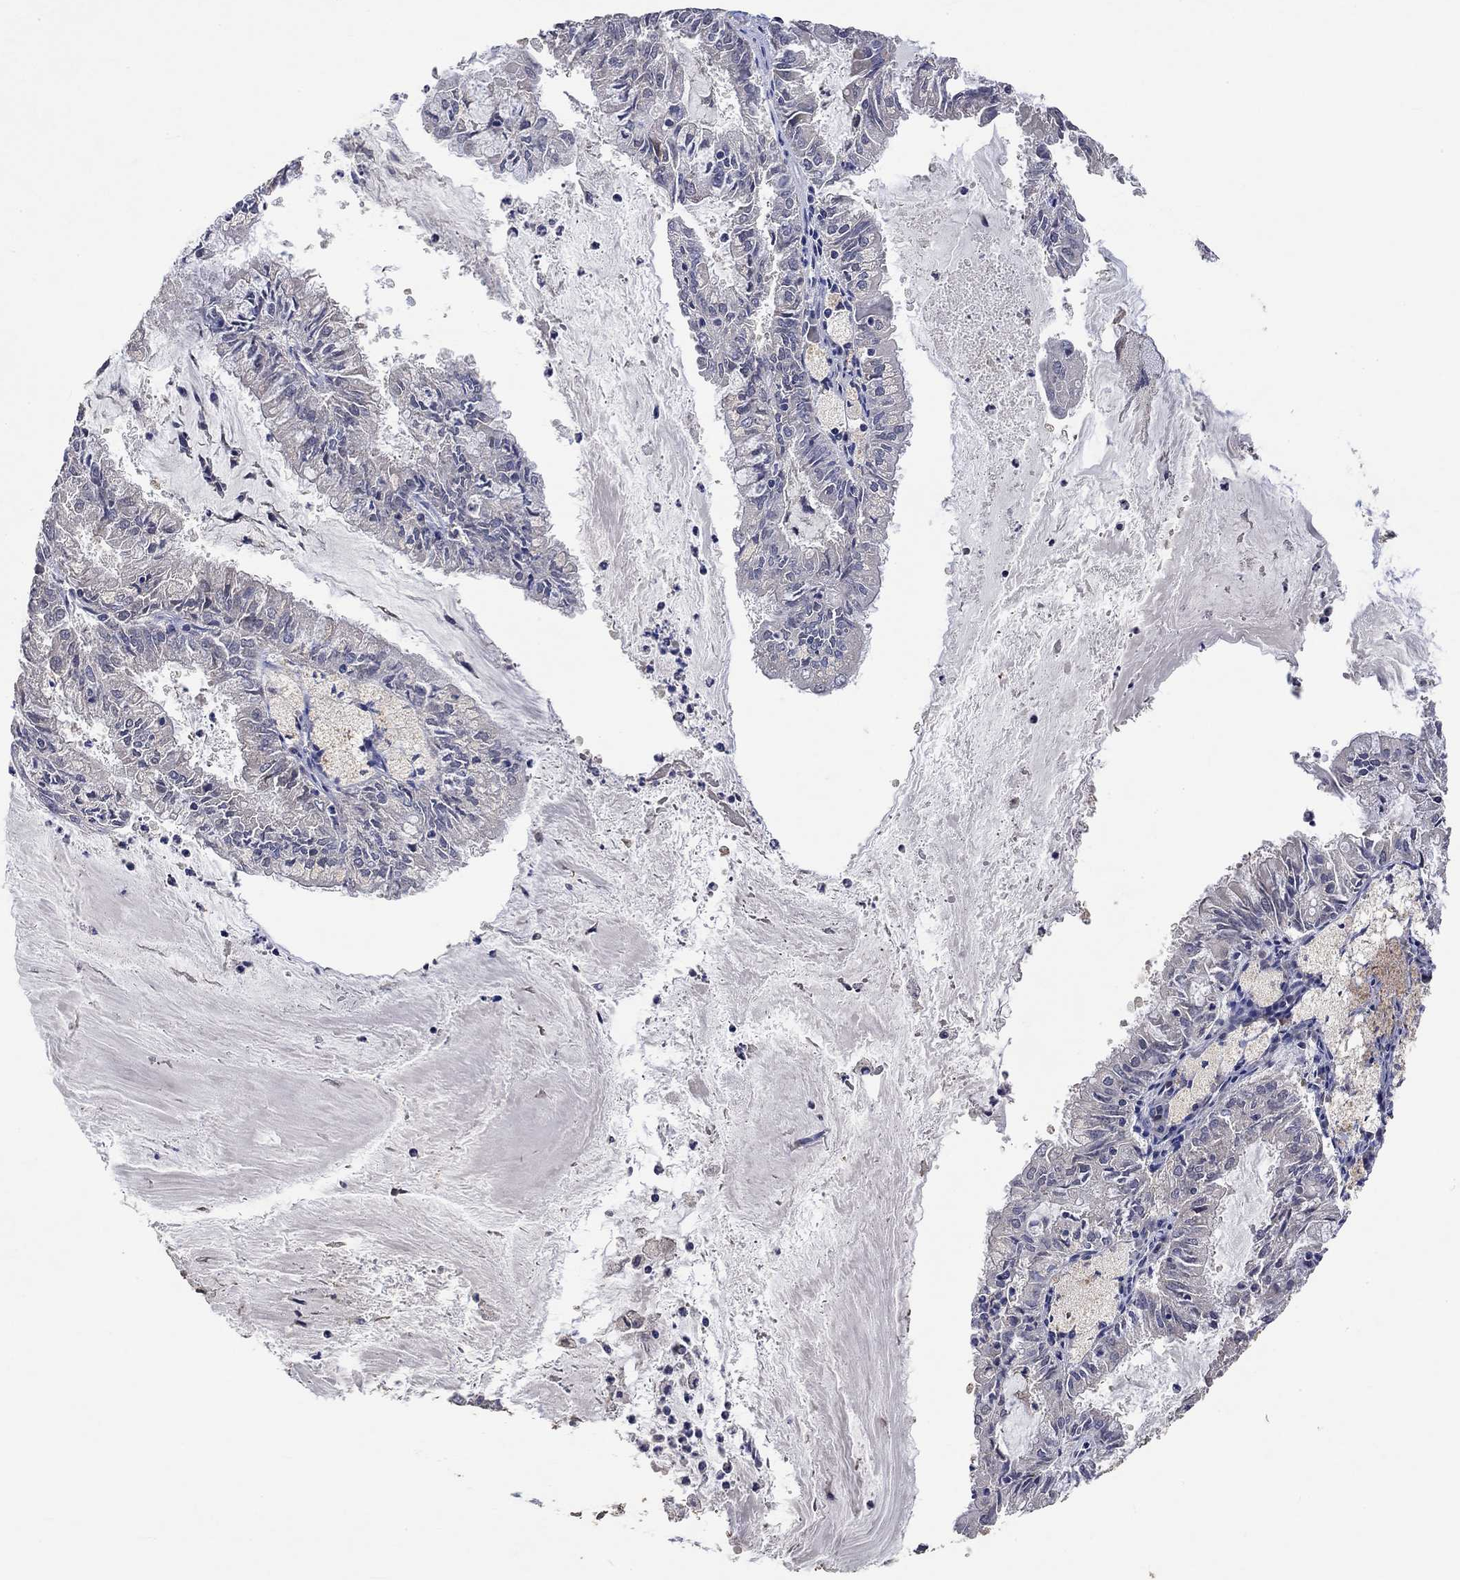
{"staining": {"intensity": "negative", "quantity": "none", "location": "none"}, "tissue": "endometrial cancer", "cell_type": "Tumor cells", "image_type": "cancer", "snomed": [{"axis": "morphology", "description": "Adenocarcinoma, NOS"}, {"axis": "topography", "description": "Endometrium"}], "caption": "A high-resolution photomicrograph shows immunohistochemistry (IHC) staining of endometrial cancer (adenocarcinoma), which reveals no significant staining in tumor cells. (Brightfield microscopy of DAB (3,3'-diaminobenzidine) IHC at high magnification).", "gene": "PTPN20", "patient": {"sex": "female", "age": 57}}